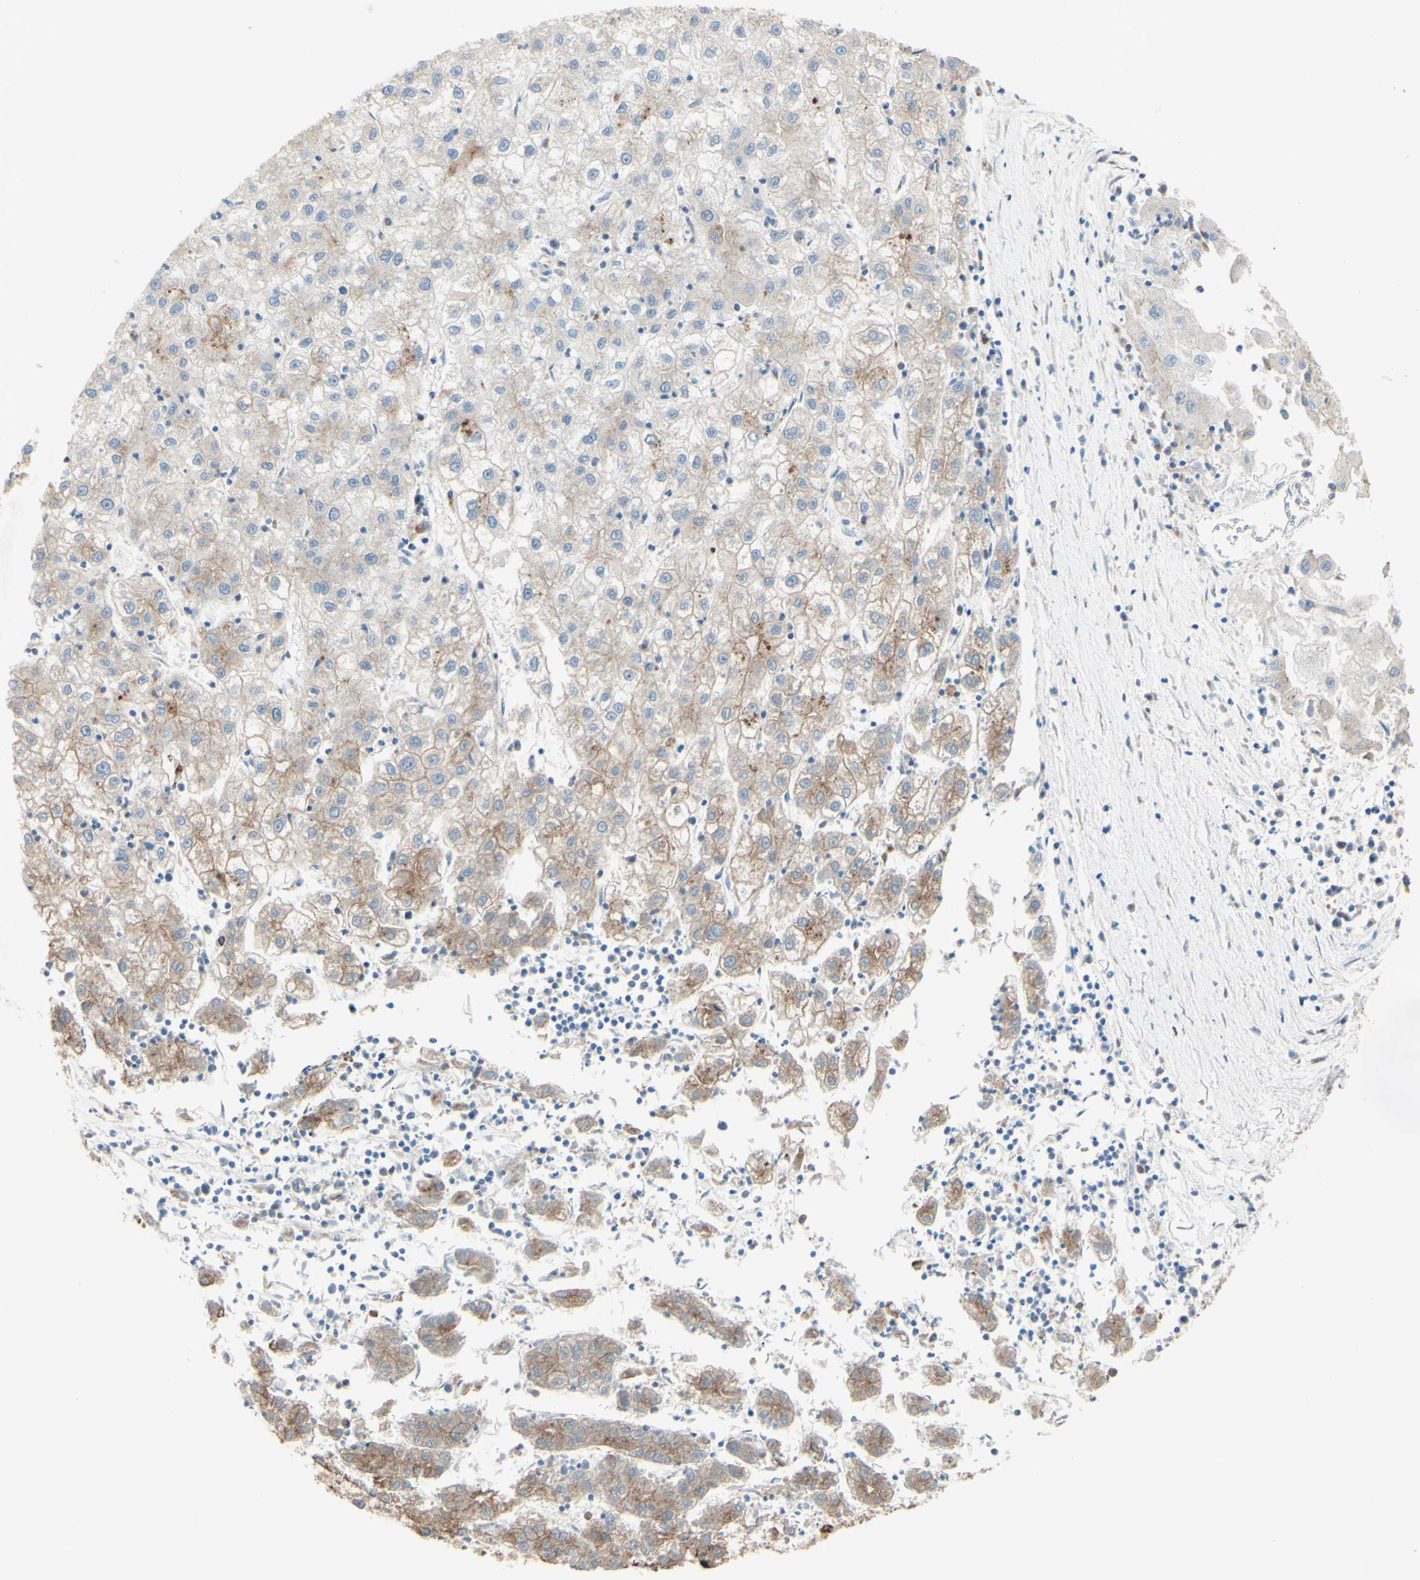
{"staining": {"intensity": "moderate", "quantity": "25%-75%", "location": "cytoplasmic/membranous"}, "tissue": "liver cancer", "cell_type": "Tumor cells", "image_type": "cancer", "snomed": [{"axis": "morphology", "description": "Carcinoma, Hepatocellular, NOS"}, {"axis": "topography", "description": "Liver"}], "caption": "An immunohistochemistry (IHC) photomicrograph of tumor tissue is shown. Protein staining in brown highlights moderate cytoplasmic/membranous positivity in hepatocellular carcinoma (liver) within tumor cells.", "gene": "MTM1", "patient": {"sex": "male", "age": 72}}